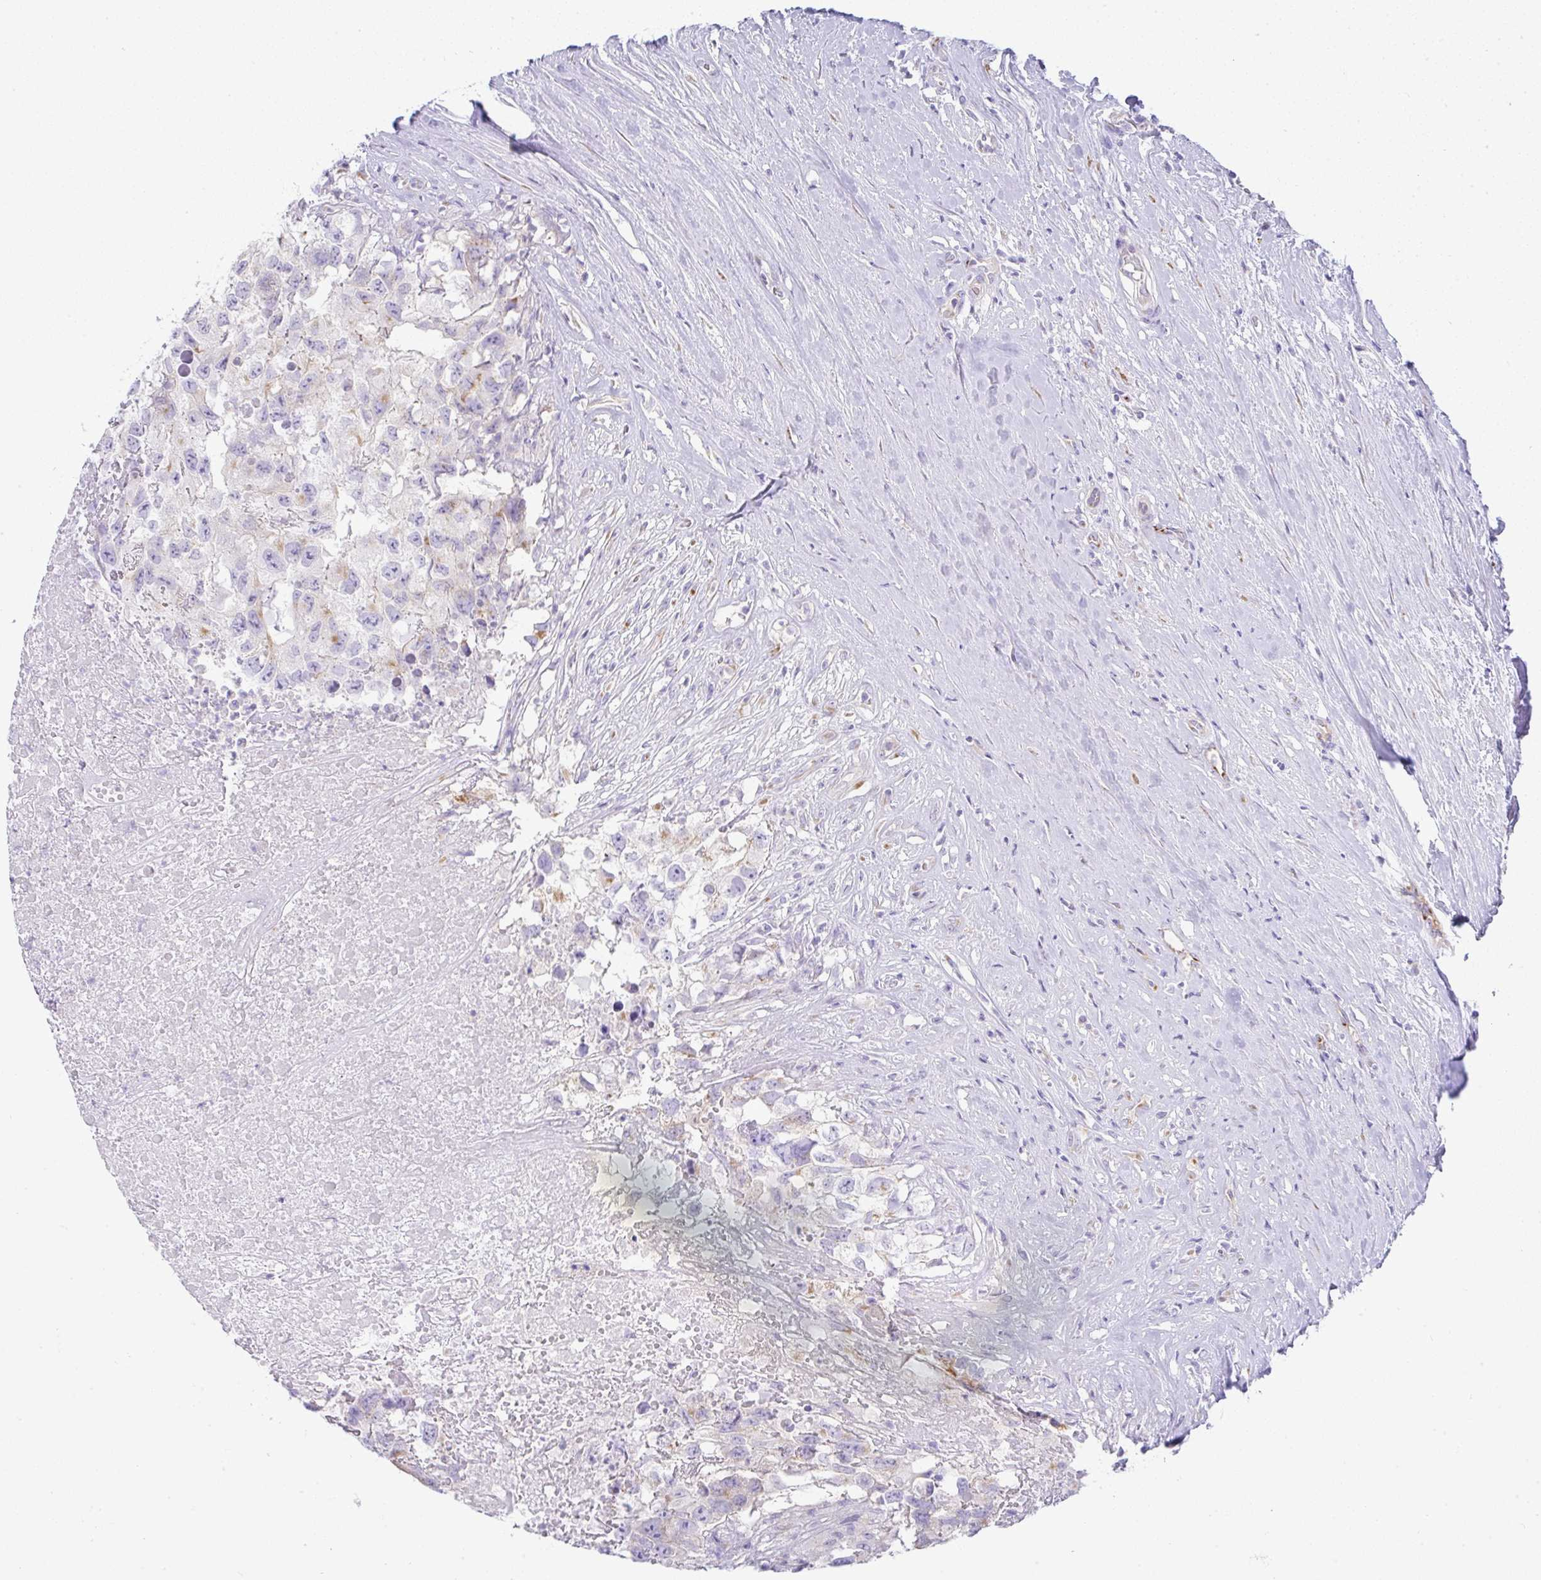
{"staining": {"intensity": "weak", "quantity": "<25%", "location": "cytoplasmic/membranous"}, "tissue": "testis cancer", "cell_type": "Tumor cells", "image_type": "cancer", "snomed": [{"axis": "morphology", "description": "Carcinoma, Embryonal, NOS"}, {"axis": "topography", "description": "Testis"}], "caption": "Image shows no significant protein staining in tumor cells of testis embryonal carcinoma.", "gene": "FAM177A1", "patient": {"sex": "male", "age": 83}}